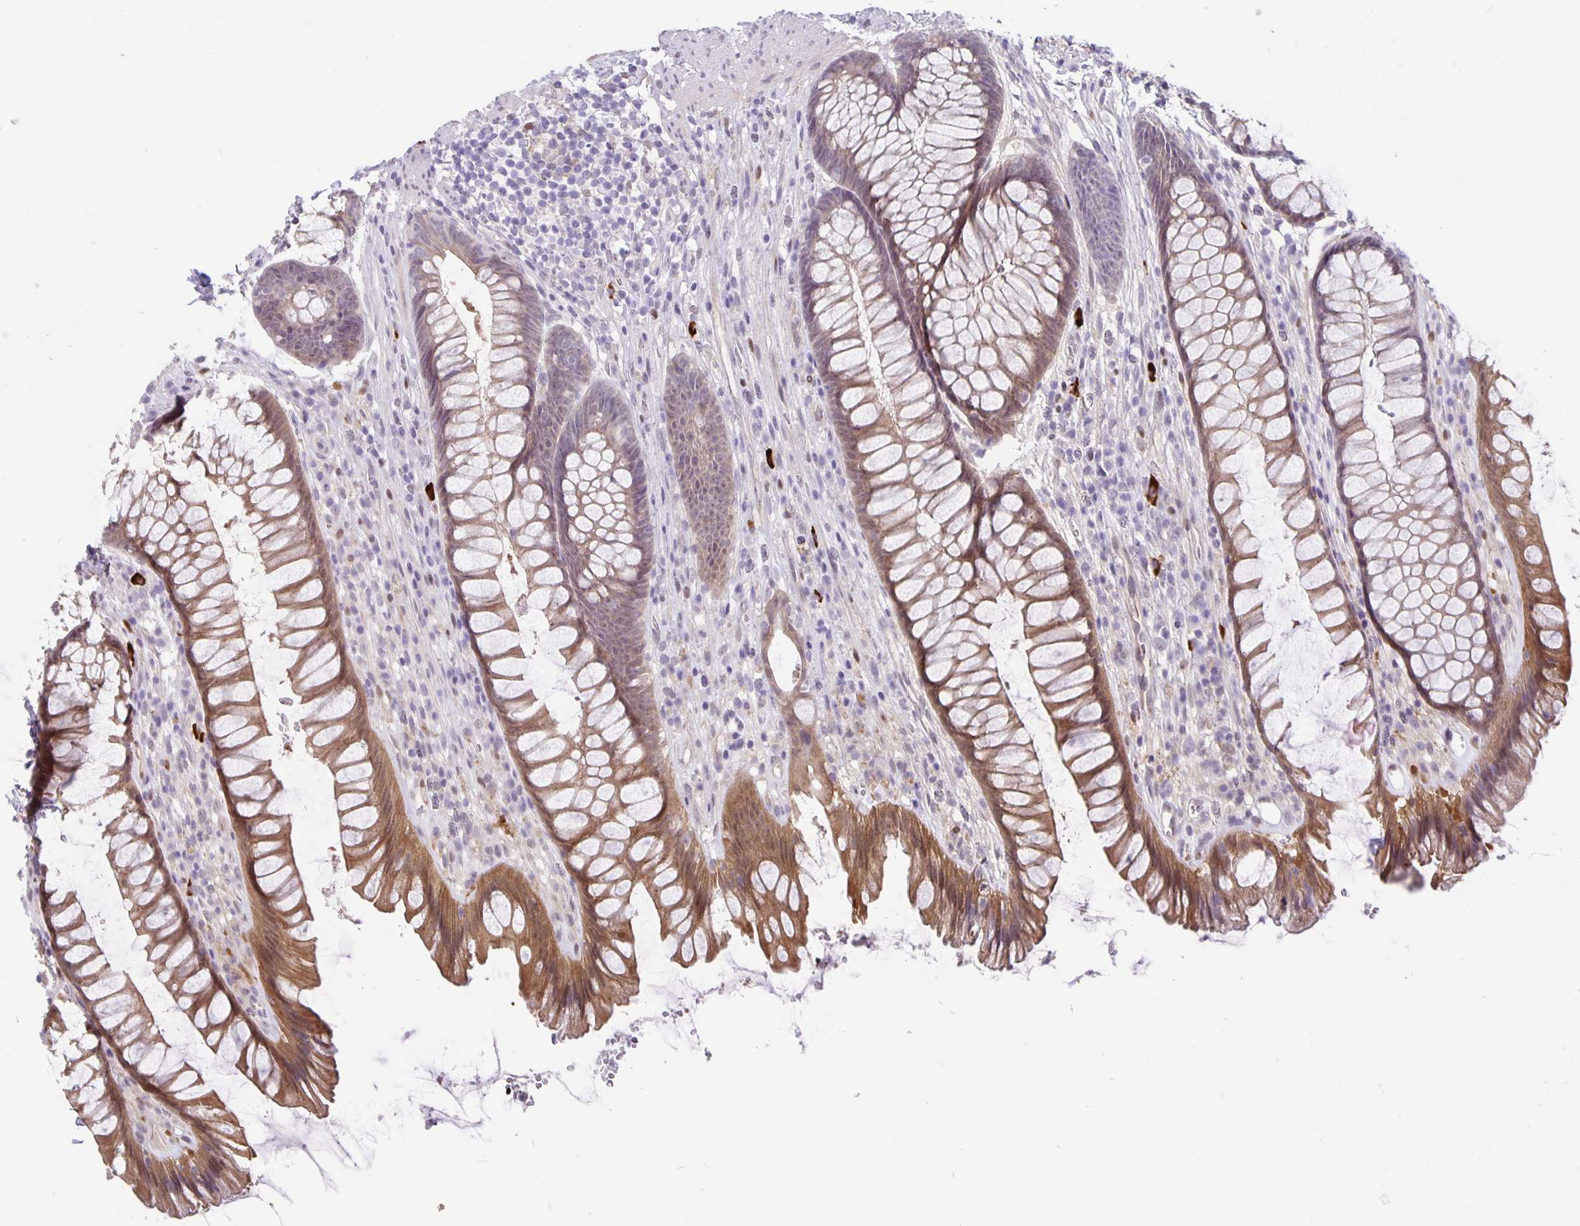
{"staining": {"intensity": "moderate", "quantity": "25%-75%", "location": "cytoplasmic/membranous"}, "tissue": "rectum", "cell_type": "Glandular cells", "image_type": "normal", "snomed": [{"axis": "morphology", "description": "Normal tissue, NOS"}, {"axis": "topography", "description": "Rectum"}], "caption": "The histopathology image shows immunohistochemical staining of normal rectum. There is moderate cytoplasmic/membranous positivity is appreciated in about 25%-75% of glandular cells.", "gene": "TAX1BP3", "patient": {"sex": "male", "age": 53}}